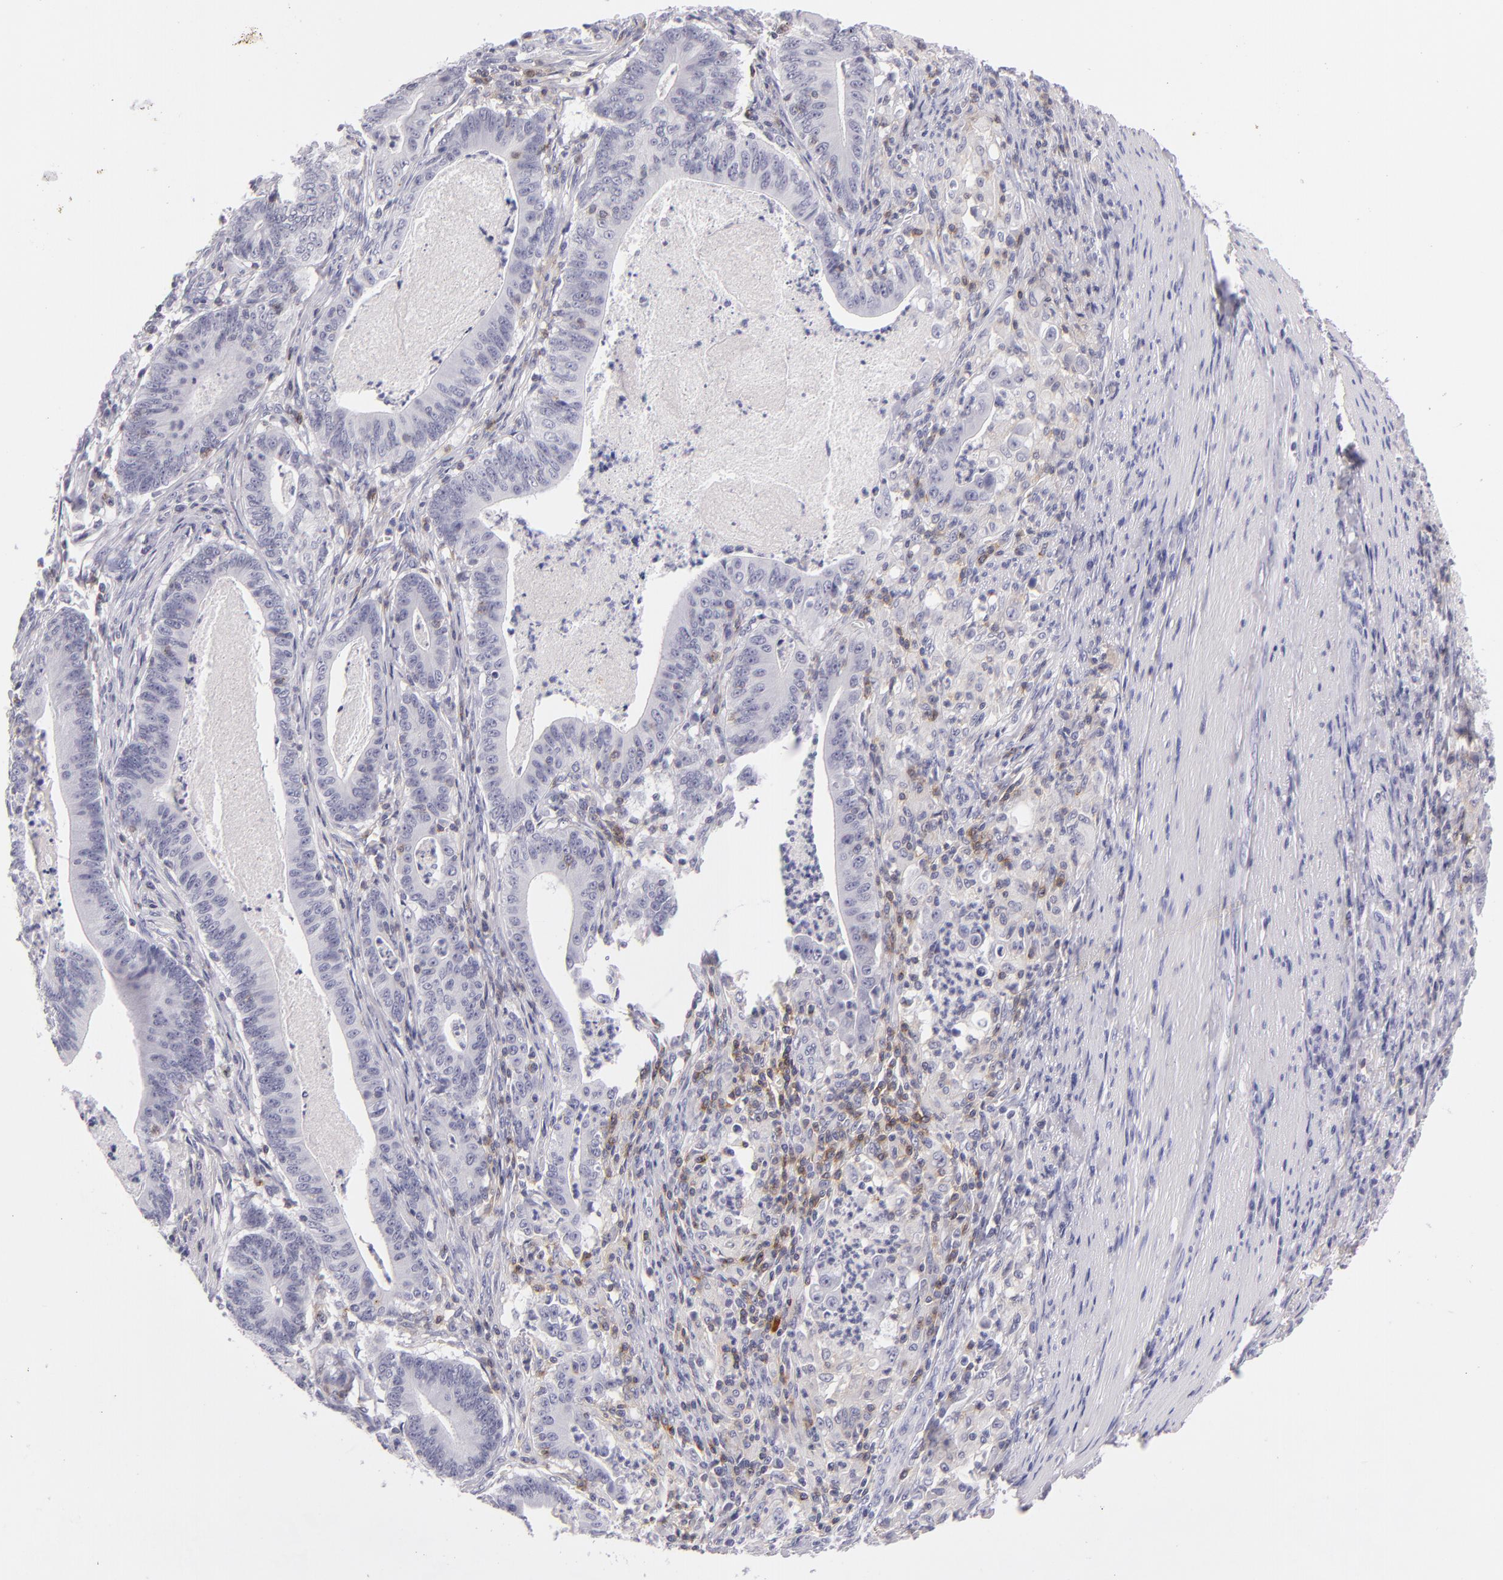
{"staining": {"intensity": "negative", "quantity": "none", "location": "none"}, "tissue": "stomach cancer", "cell_type": "Tumor cells", "image_type": "cancer", "snomed": [{"axis": "morphology", "description": "Adenocarcinoma, NOS"}, {"axis": "topography", "description": "Stomach, lower"}], "caption": "The IHC photomicrograph has no significant positivity in tumor cells of stomach adenocarcinoma tissue.", "gene": "CD48", "patient": {"sex": "female", "age": 86}}